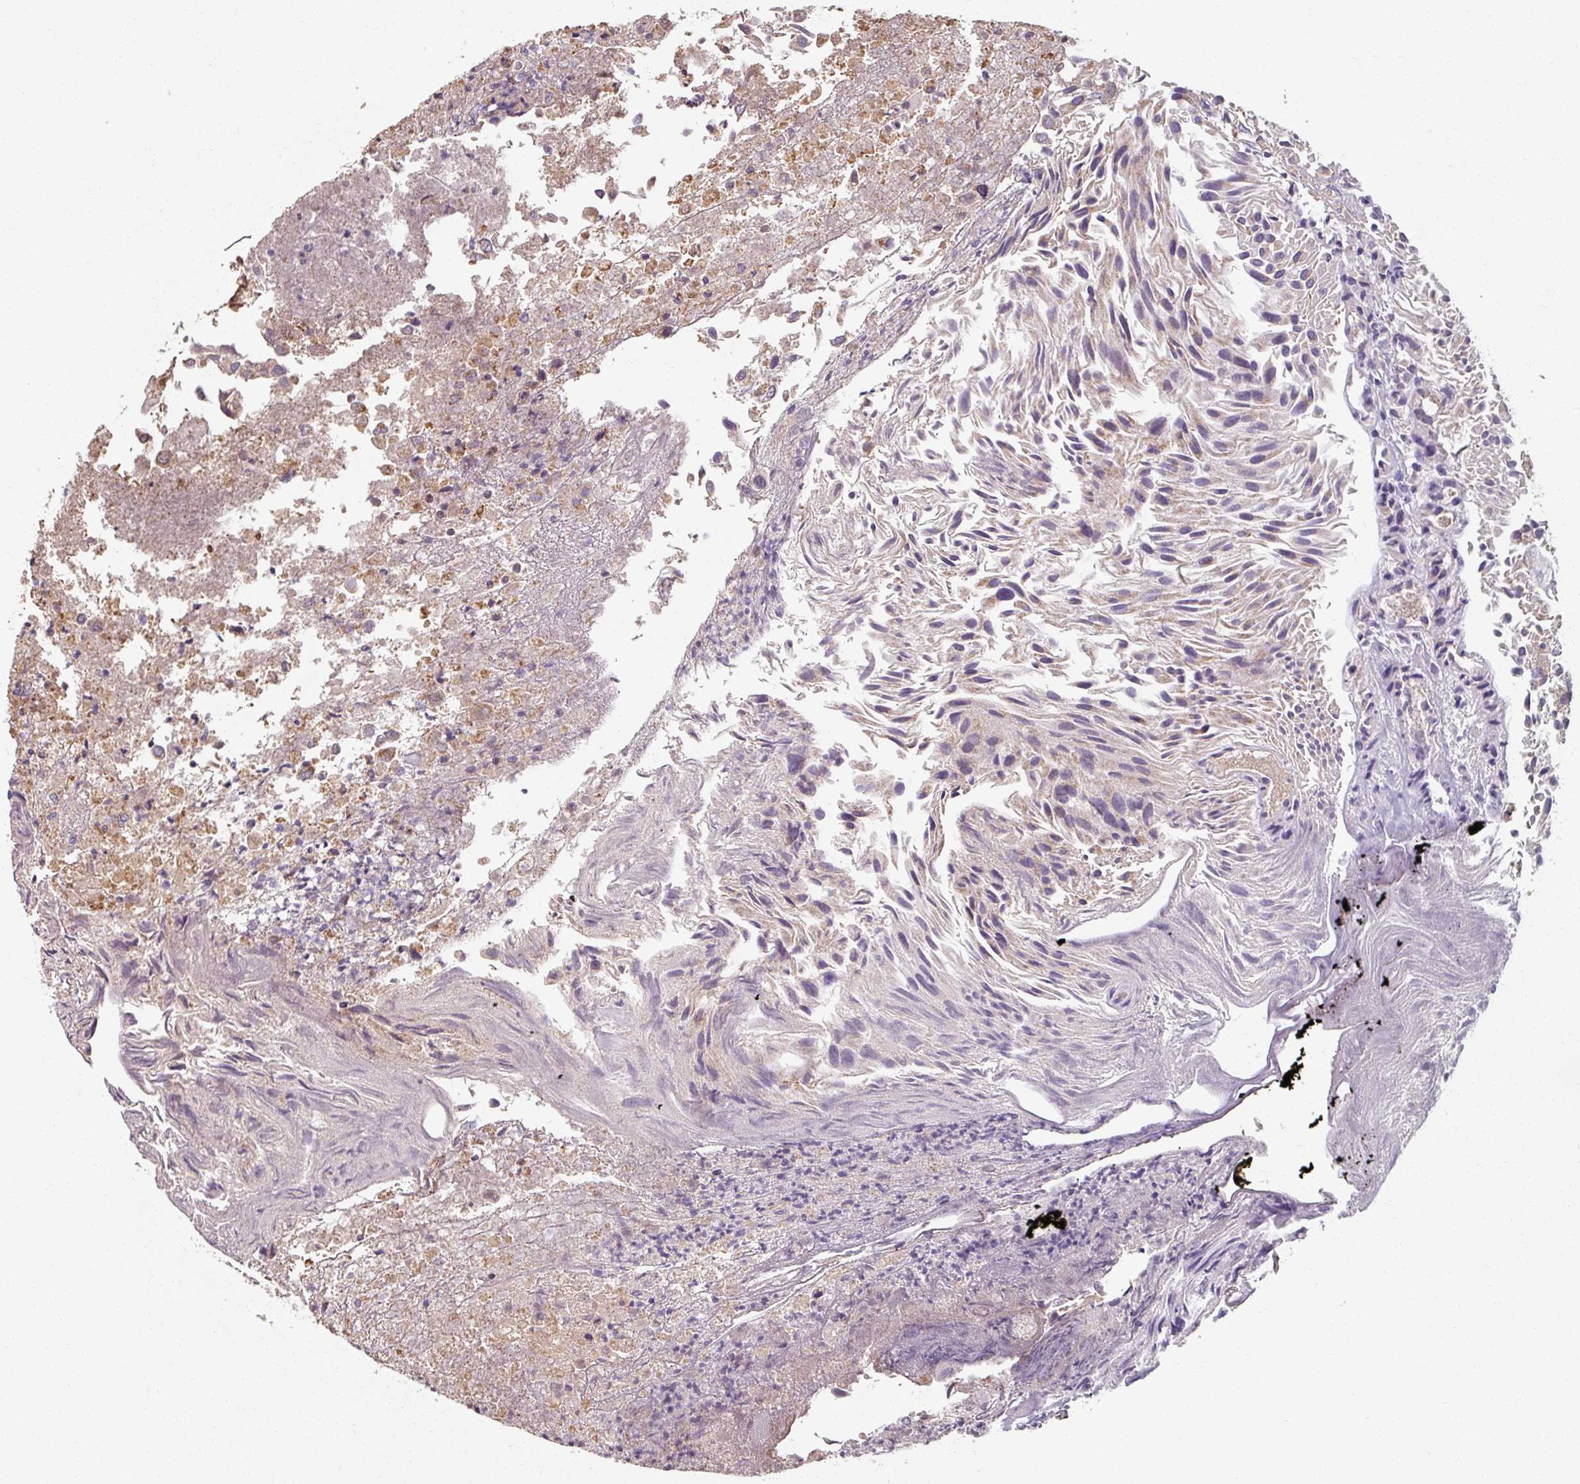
{"staining": {"intensity": "negative", "quantity": "none", "location": "none"}, "tissue": "urothelial cancer", "cell_type": "Tumor cells", "image_type": "cancer", "snomed": [{"axis": "morphology", "description": "Urothelial carcinoma, Low grade"}, {"axis": "topography", "description": "Urinary bladder"}], "caption": "An immunohistochemistry (IHC) image of urothelial cancer is shown. There is no staining in tumor cells of urothelial cancer.", "gene": "TSEN54", "patient": {"sex": "female", "age": 89}}